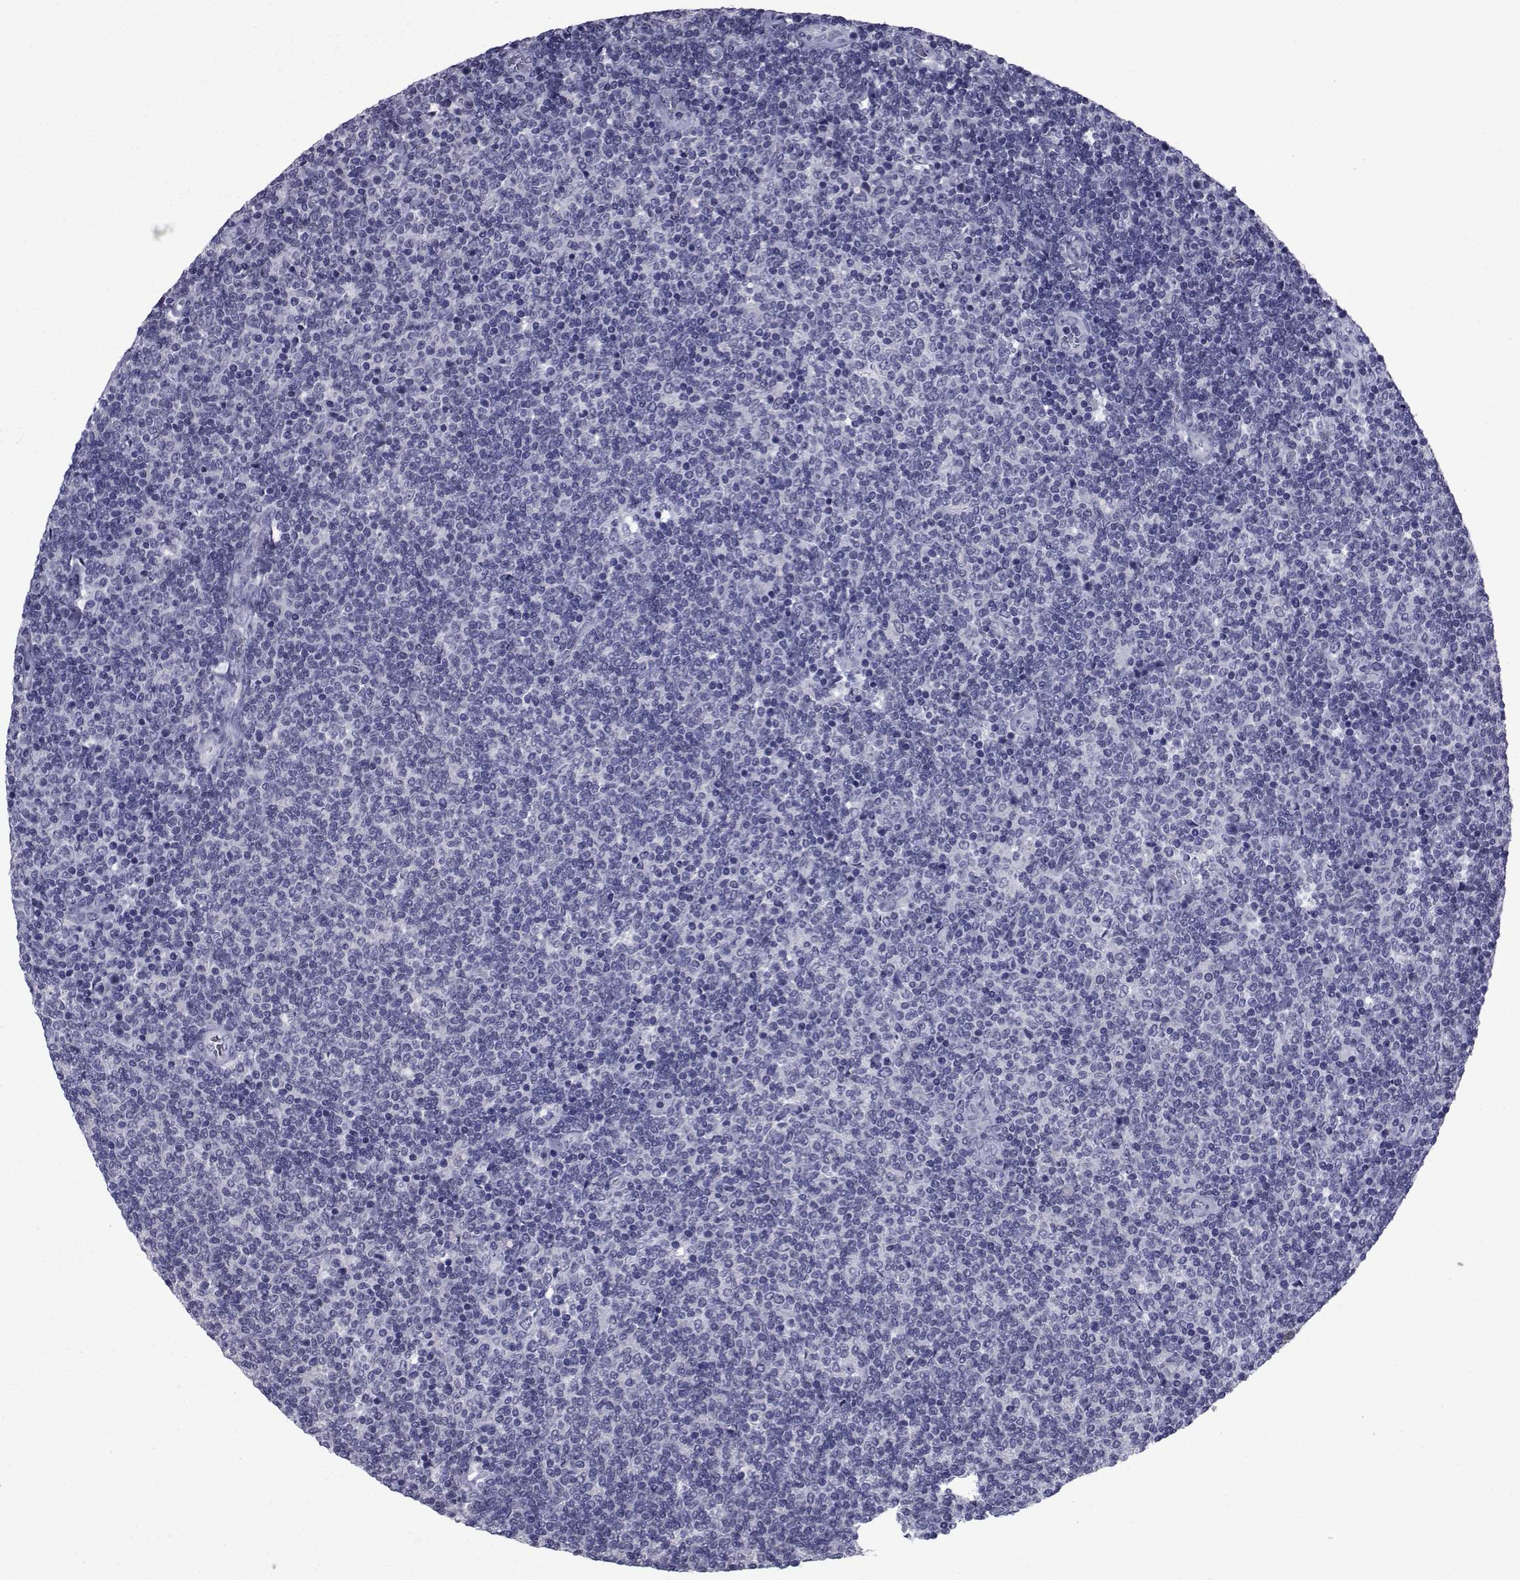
{"staining": {"intensity": "negative", "quantity": "none", "location": "none"}, "tissue": "lymphoma", "cell_type": "Tumor cells", "image_type": "cancer", "snomed": [{"axis": "morphology", "description": "Malignant lymphoma, non-Hodgkin's type, Low grade"}, {"axis": "topography", "description": "Lymph node"}], "caption": "Immunohistochemical staining of lymphoma shows no significant expression in tumor cells. Brightfield microscopy of immunohistochemistry (IHC) stained with DAB (brown) and hematoxylin (blue), captured at high magnification.", "gene": "SEMA5B", "patient": {"sex": "male", "age": 52}}